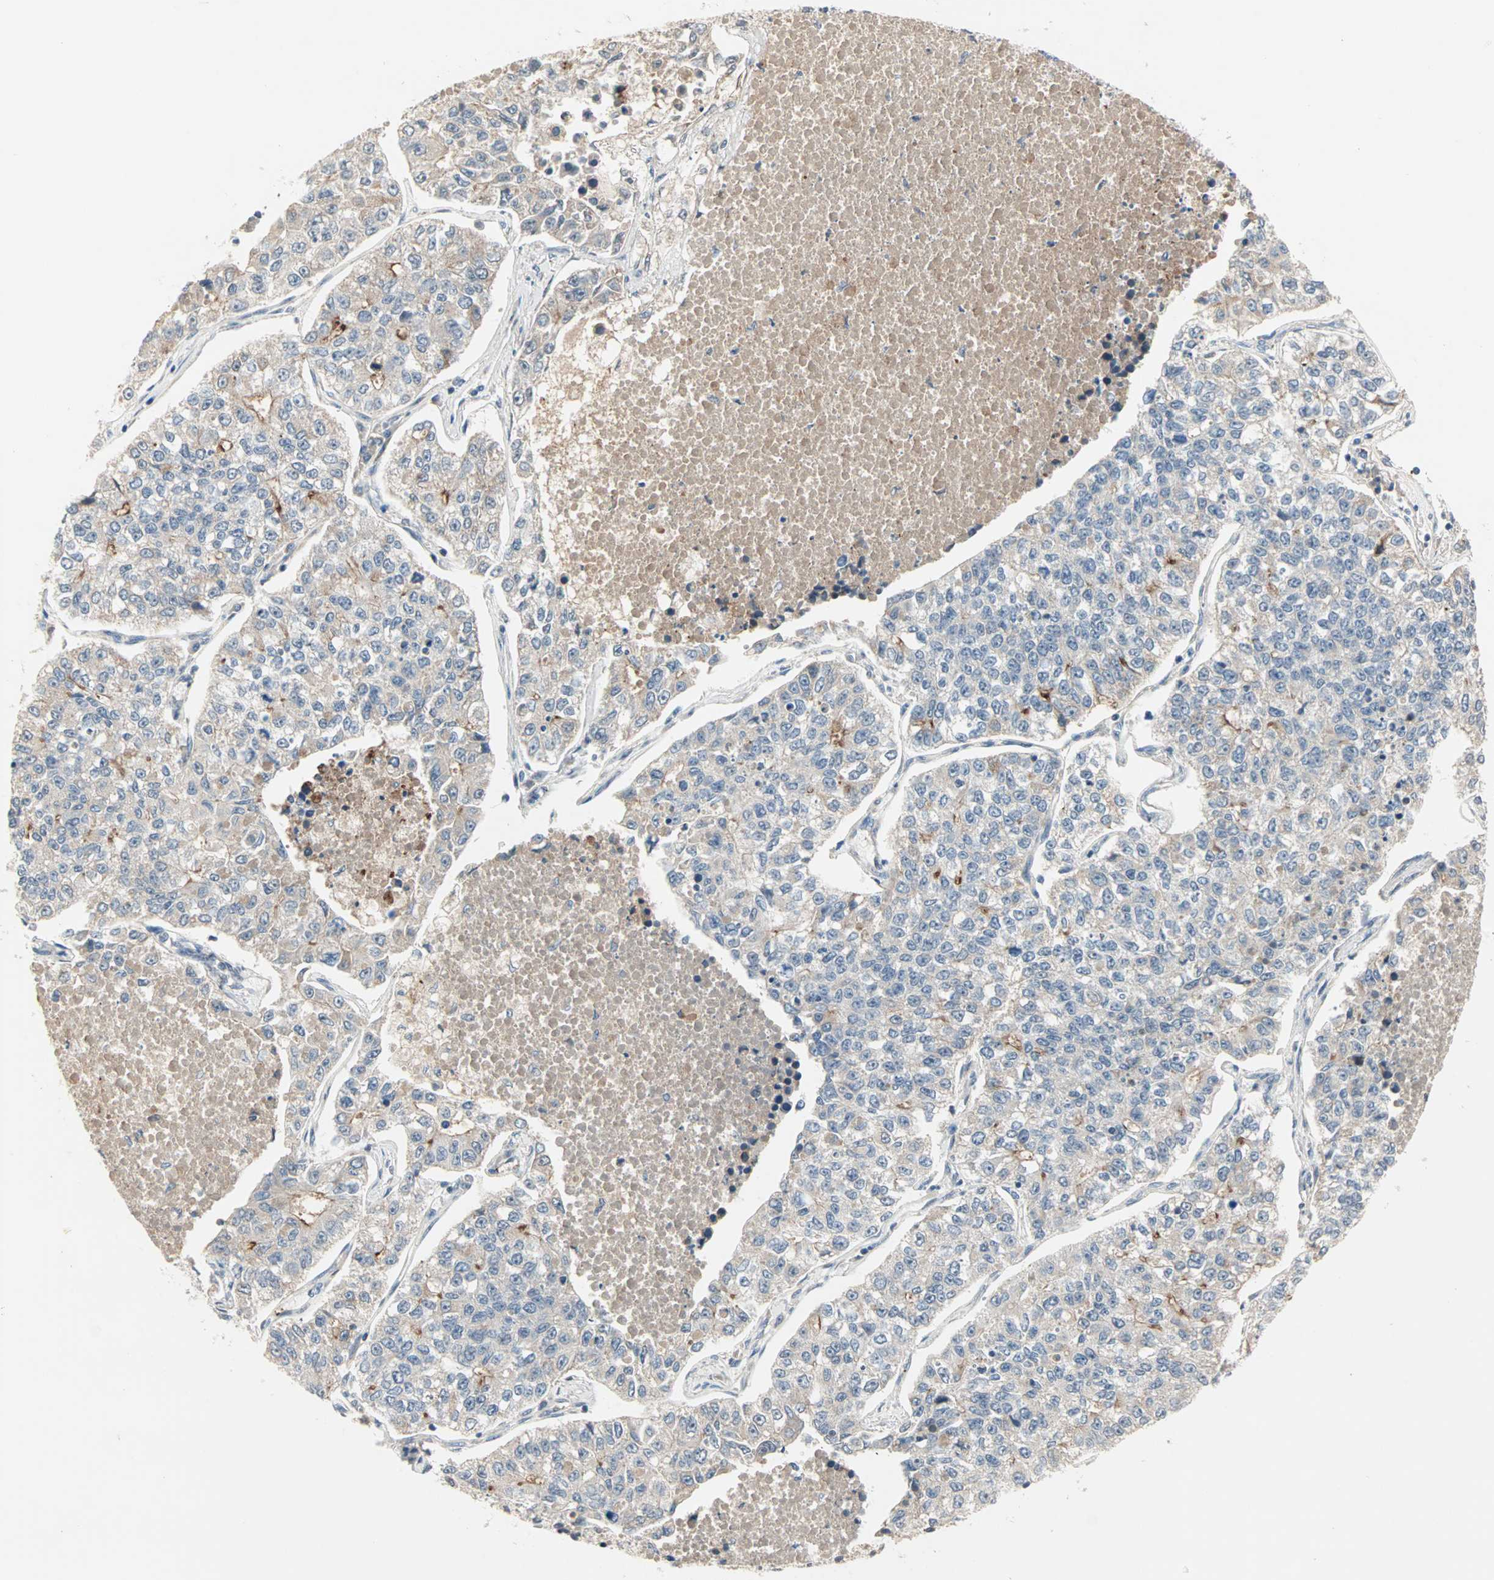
{"staining": {"intensity": "weak", "quantity": "25%-75%", "location": "cytoplasmic/membranous"}, "tissue": "lung cancer", "cell_type": "Tumor cells", "image_type": "cancer", "snomed": [{"axis": "morphology", "description": "Adenocarcinoma, NOS"}, {"axis": "topography", "description": "Lung"}], "caption": "Lung cancer stained with immunohistochemistry demonstrates weak cytoplasmic/membranous staining in about 25%-75% of tumor cells.", "gene": "PROS1", "patient": {"sex": "male", "age": 49}}